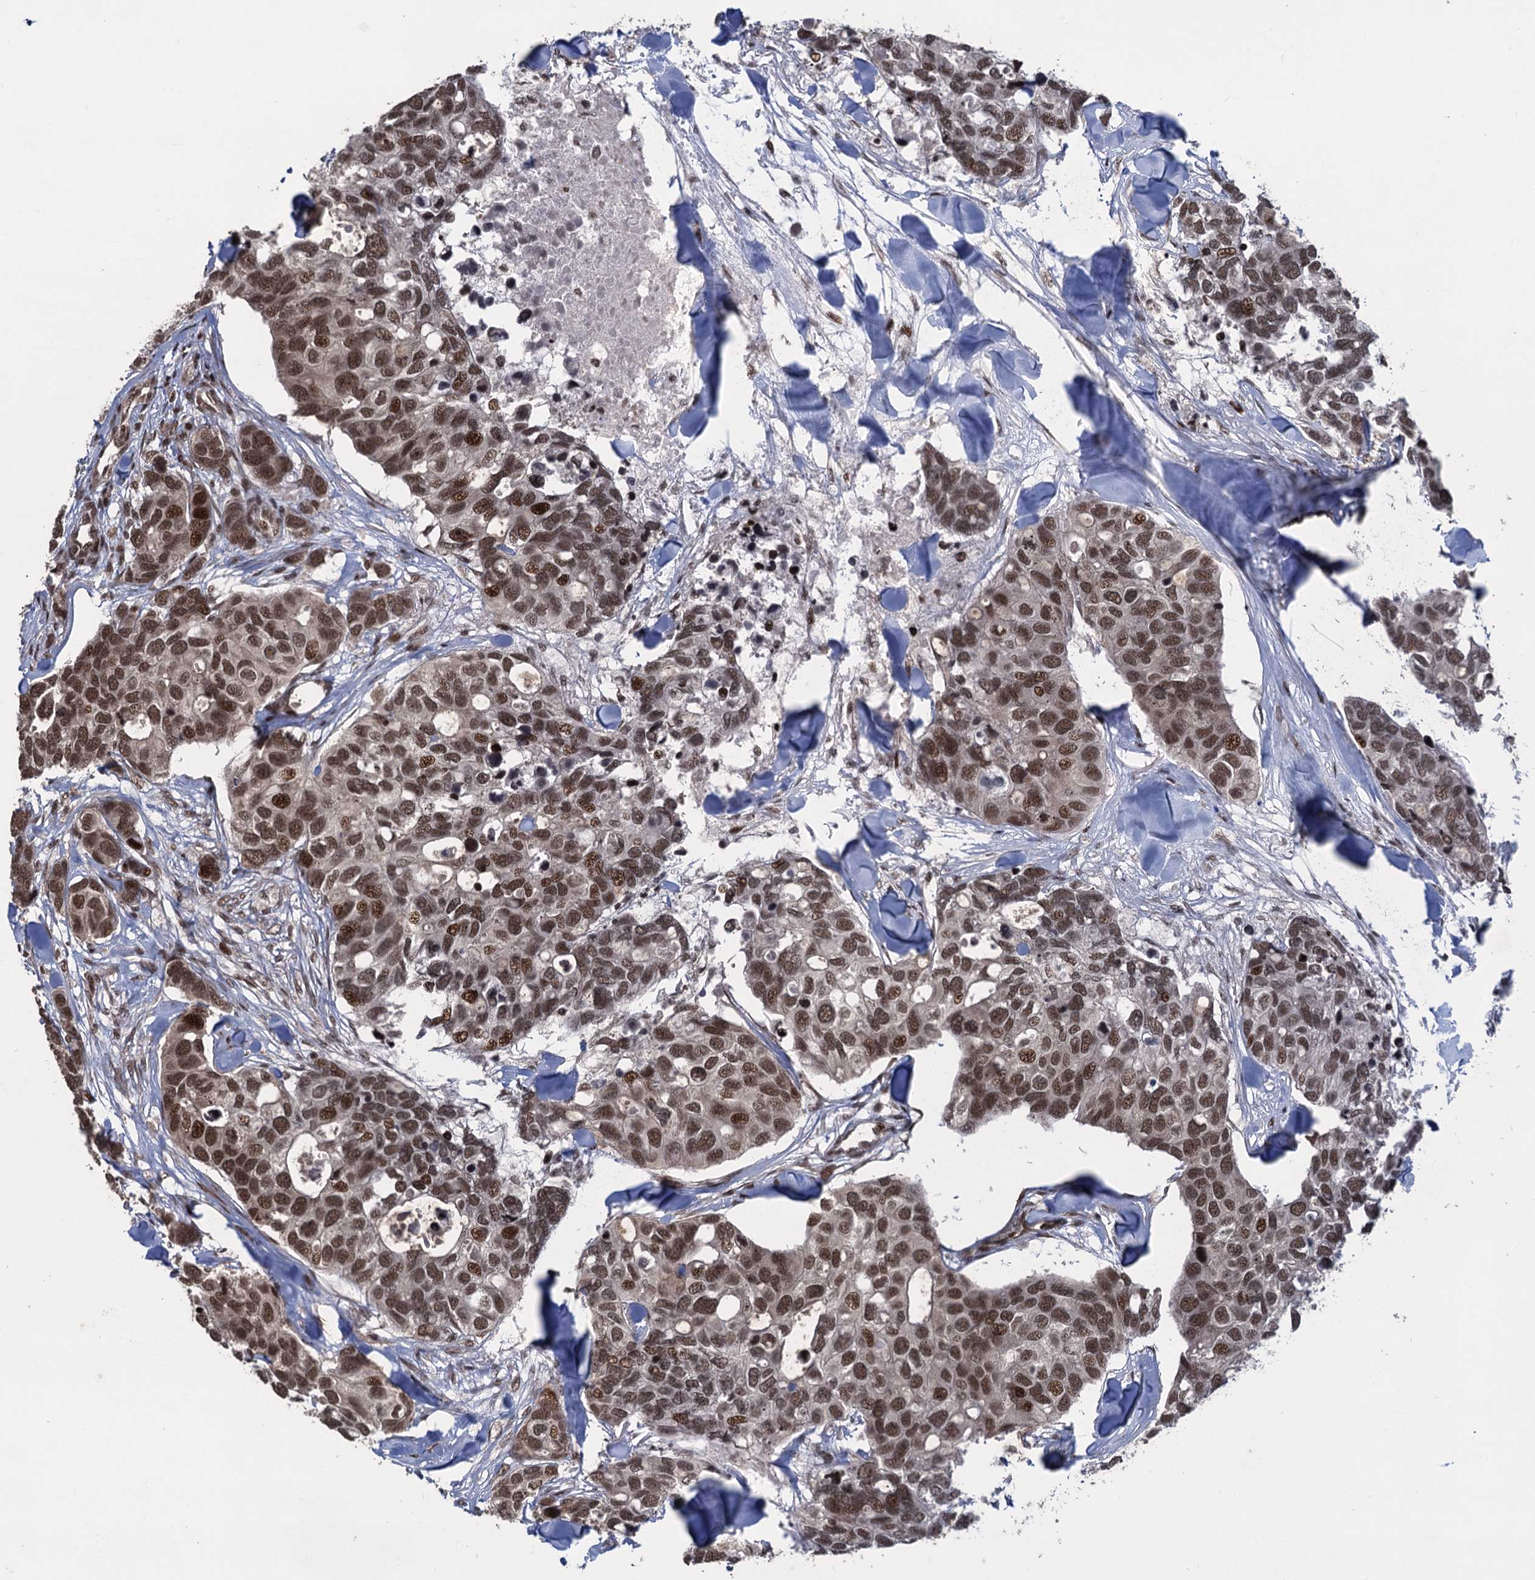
{"staining": {"intensity": "strong", "quantity": ">75%", "location": "nuclear"}, "tissue": "breast cancer", "cell_type": "Tumor cells", "image_type": "cancer", "snomed": [{"axis": "morphology", "description": "Duct carcinoma"}, {"axis": "topography", "description": "Breast"}], "caption": "DAB (3,3'-diaminobenzidine) immunohistochemical staining of intraductal carcinoma (breast) displays strong nuclear protein positivity in approximately >75% of tumor cells. The staining was performed using DAB, with brown indicating positive protein expression. Nuclei are stained blue with hematoxylin.", "gene": "ZNF169", "patient": {"sex": "female", "age": 83}}